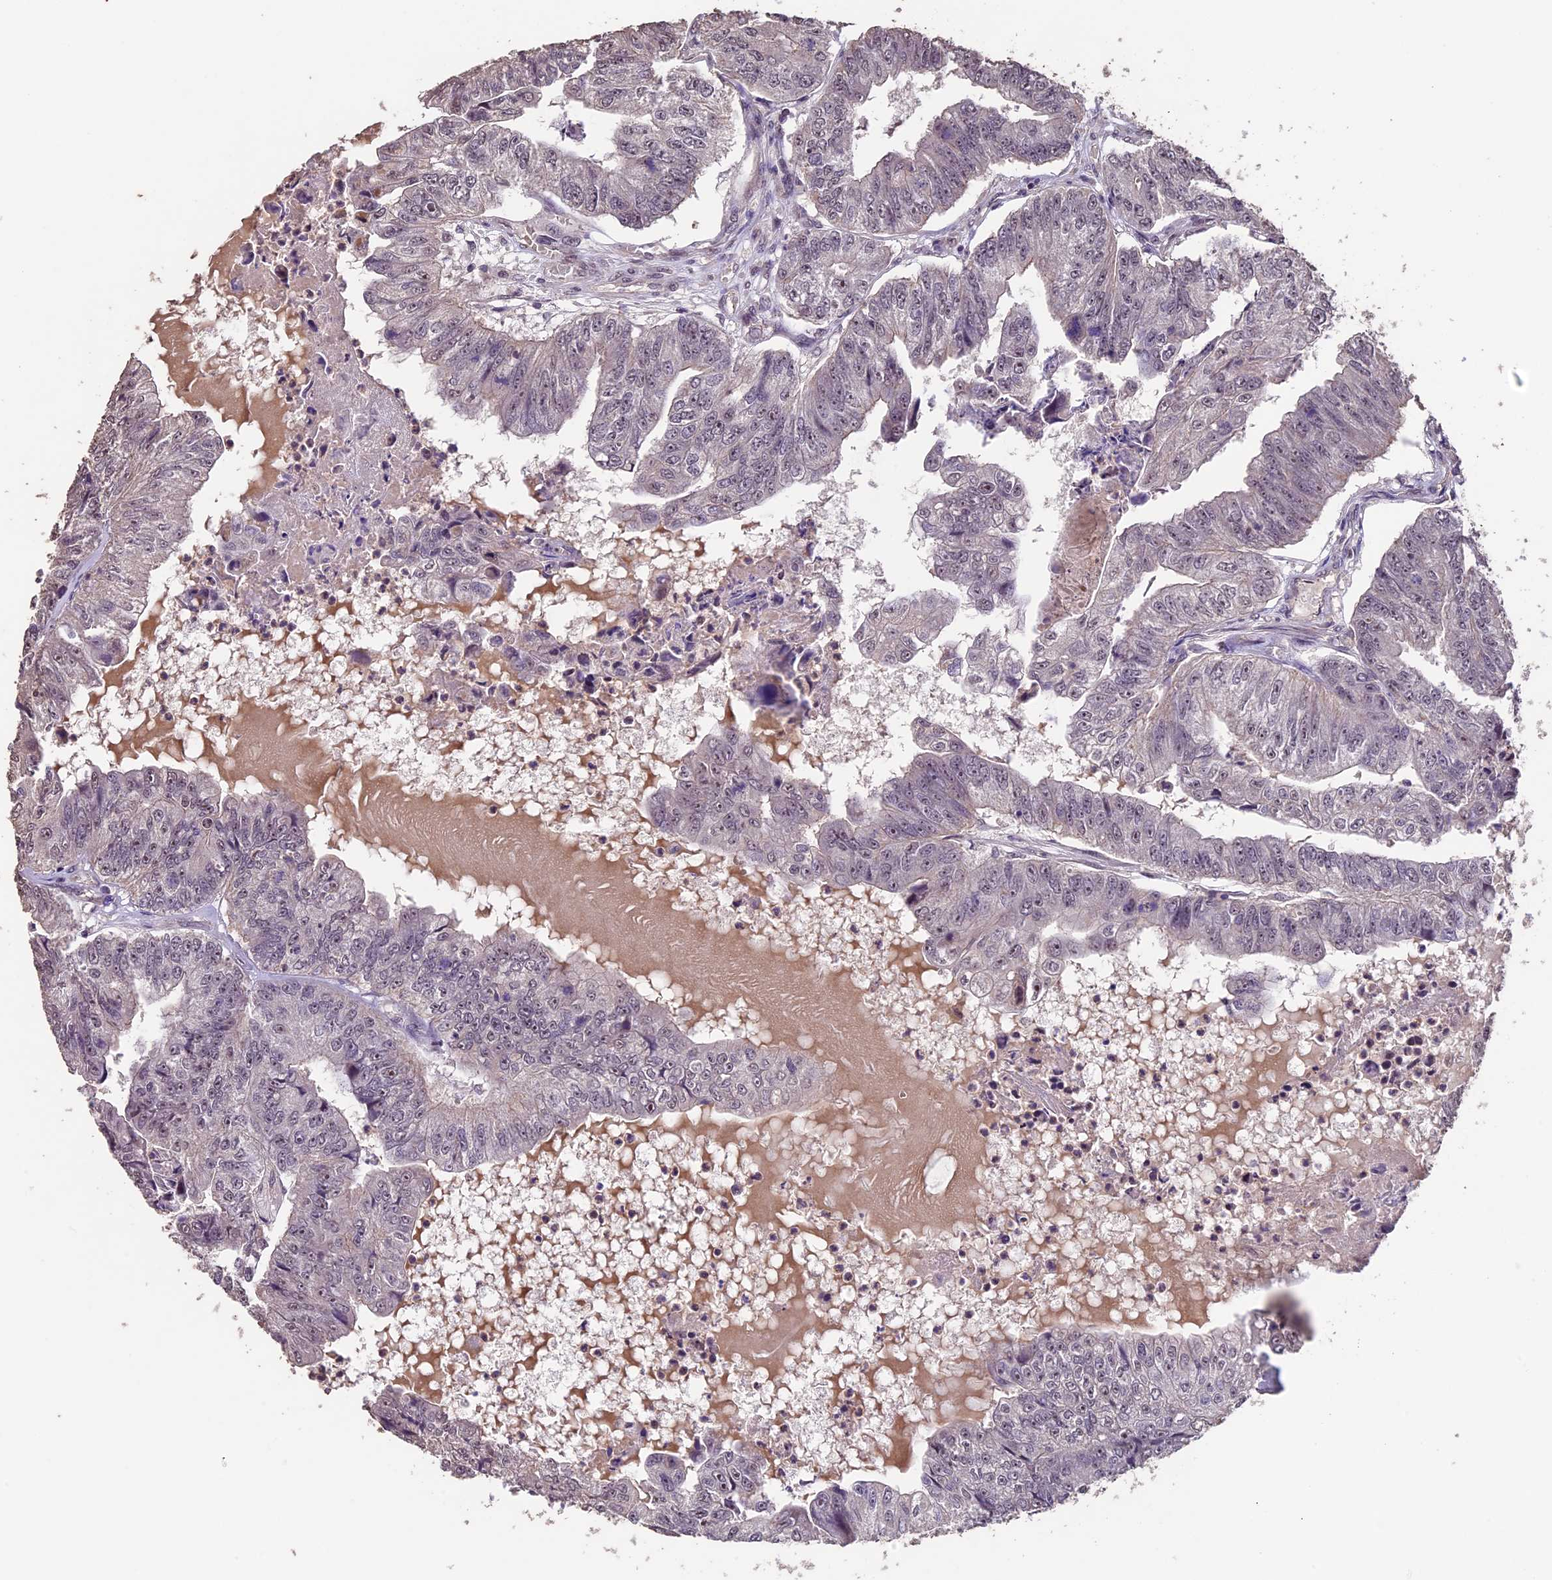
{"staining": {"intensity": "negative", "quantity": "none", "location": "none"}, "tissue": "colorectal cancer", "cell_type": "Tumor cells", "image_type": "cancer", "snomed": [{"axis": "morphology", "description": "Adenocarcinoma, NOS"}, {"axis": "topography", "description": "Colon"}], "caption": "Tumor cells are negative for protein expression in human colorectal cancer (adenocarcinoma).", "gene": "GNB5", "patient": {"sex": "female", "age": 67}}